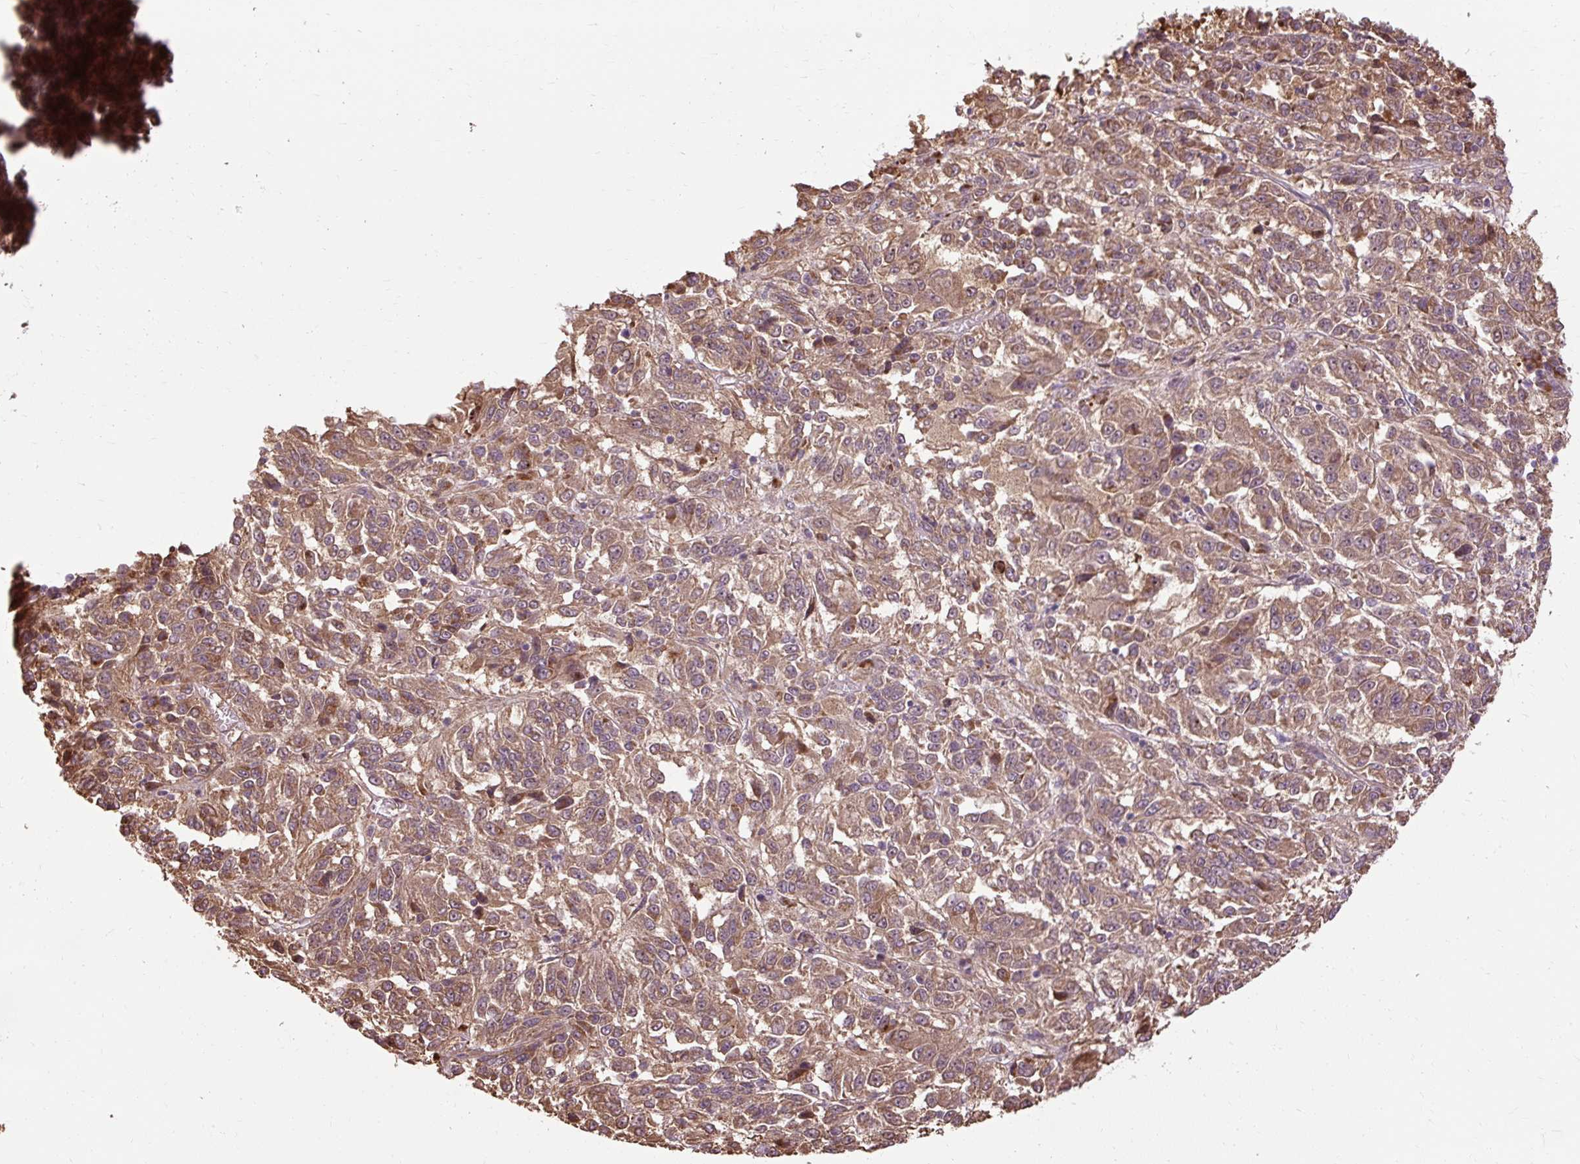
{"staining": {"intensity": "moderate", "quantity": ">75%", "location": "cytoplasmic/membranous"}, "tissue": "melanoma", "cell_type": "Tumor cells", "image_type": "cancer", "snomed": [{"axis": "morphology", "description": "Malignant melanoma, Metastatic site"}, {"axis": "topography", "description": "Lung"}], "caption": "IHC photomicrograph of neoplastic tissue: human melanoma stained using IHC displays medium levels of moderate protein expression localized specifically in the cytoplasmic/membranous of tumor cells, appearing as a cytoplasmic/membranous brown color.", "gene": "FLRT1", "patient": {"sex": "male", "age": 64}}